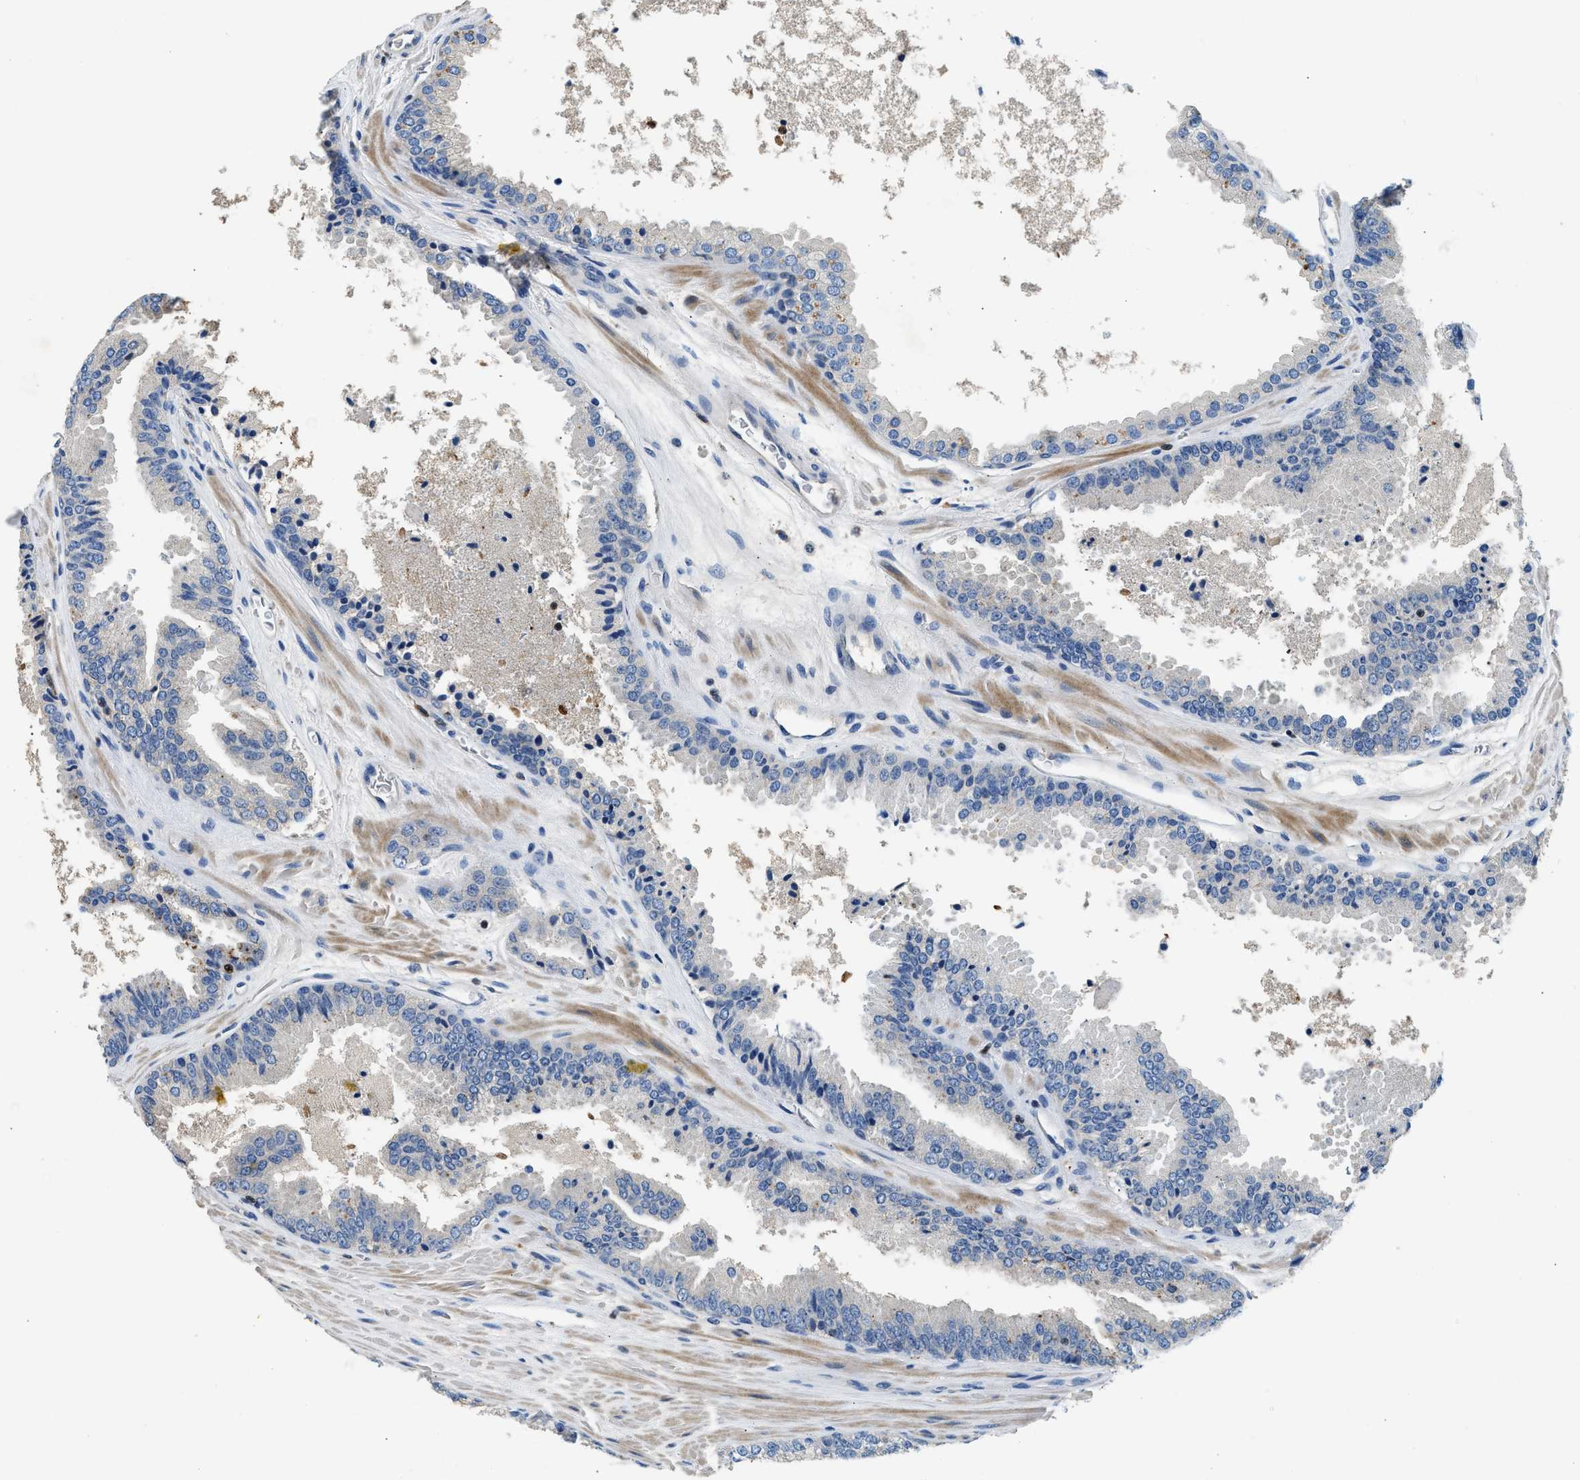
{"staining": {"intensity": "negative", "quantity": "none", "location": "none"}, "tissue": "prostate cancer", "cell_type": "Tumor cells", "image_type": "cancer", "snomed": [{"axis": "morphology", "description": "Adenocarcinoma, High grade"}, {"axis": "topography", "description": "Prostate"}], "caption": "High magnification brightfield microscopy of prostate adenocarcinoma (high-grade) stained with DAB (3,3'-diaminobenzidine) (brown) and counterstained with hematoxylin (blue): tumor cells show no significant staining. Nuclei are stained in blue.", "gene": "TOX", "patient": {"sex": "male", "age": 65}}